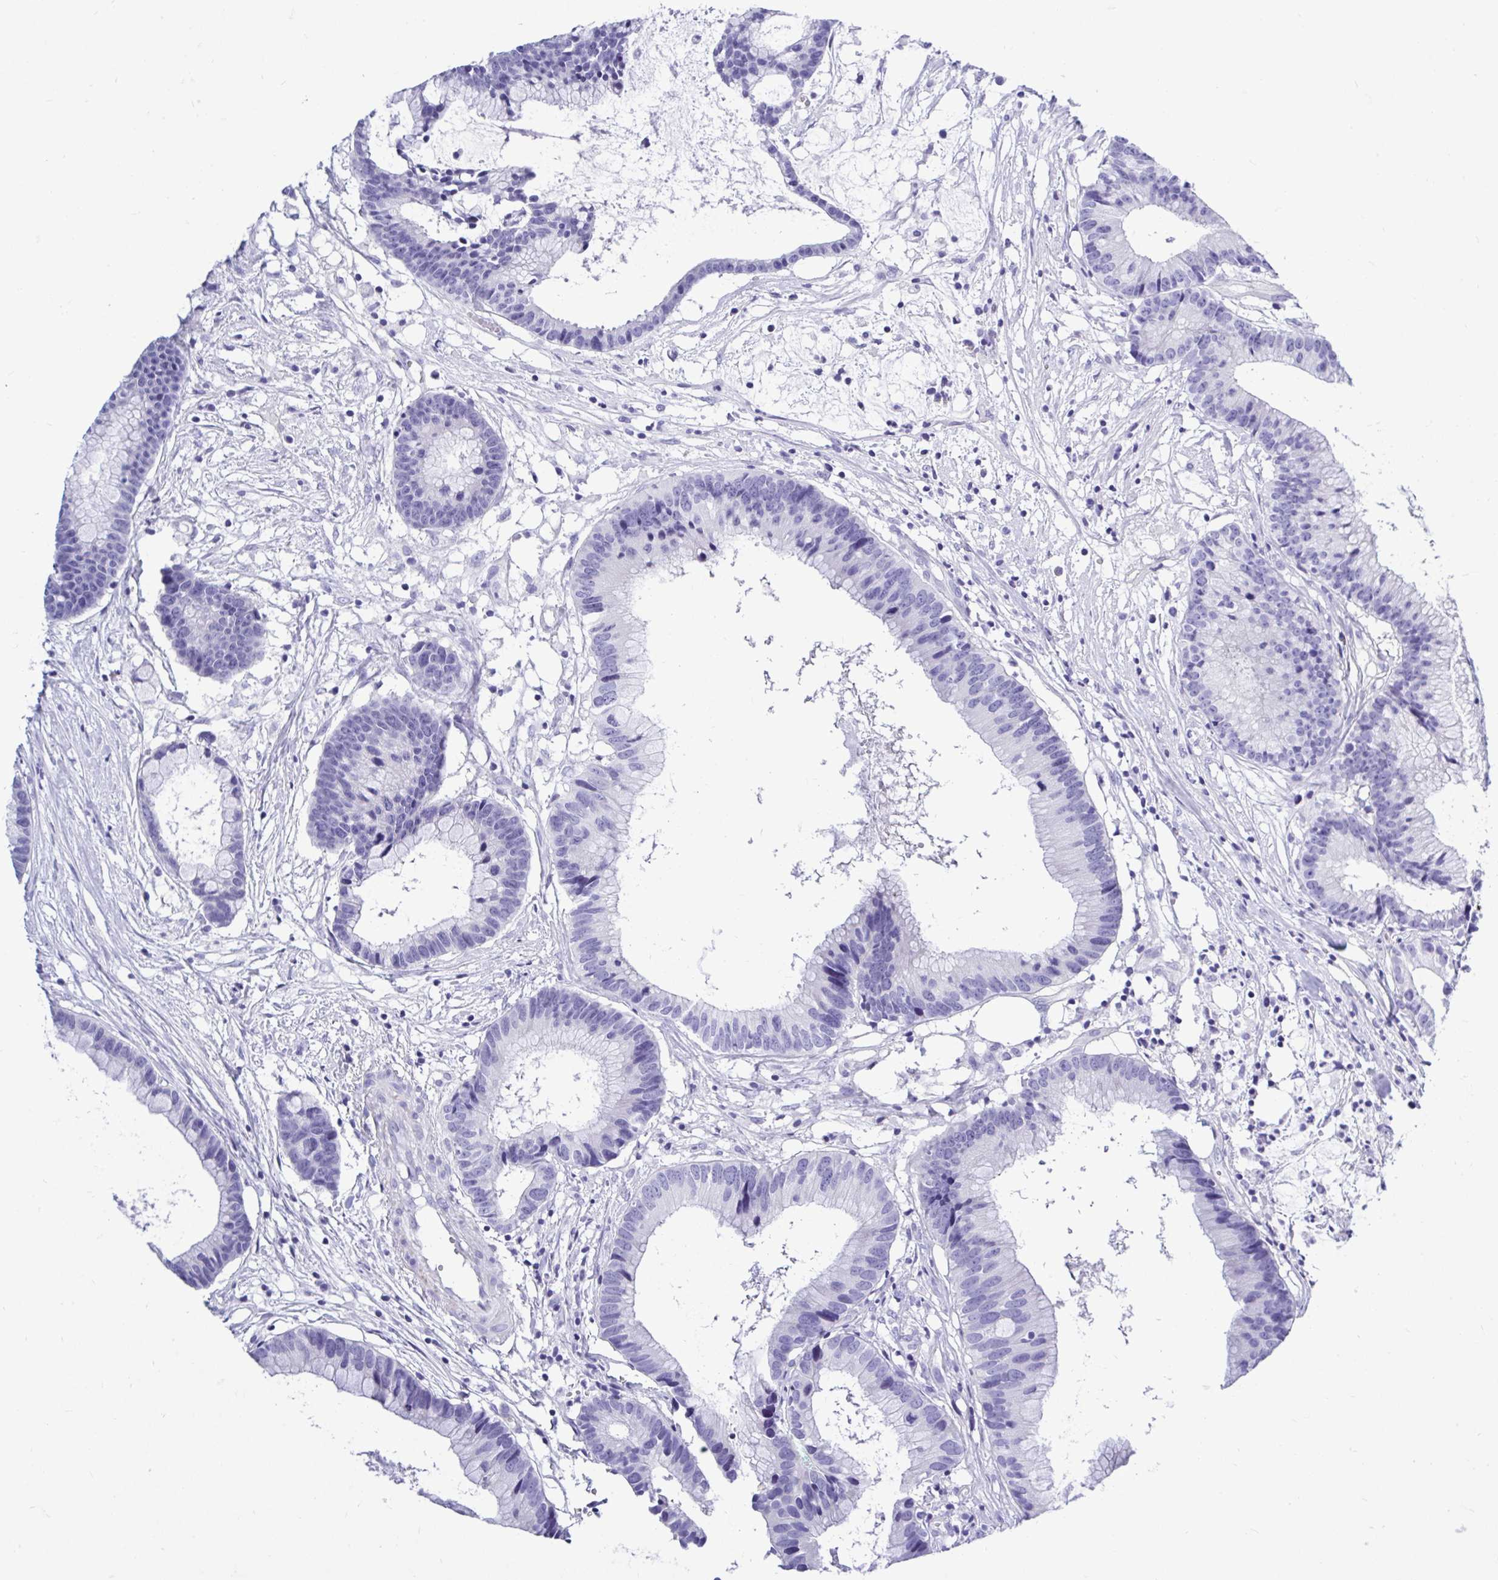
{"staining": {"intensity": "negative", "quantity": "none", "location": "none"}, "tissue": "colorectal cancer", "cell_type": "Tumor cells", "image_type": "cancer", "snomed": [{"axis": "morphology", "description": "Adenocarcinoma, NOS"}, {"axis": "topography", "description": "Colon"}], "caption": "DAB immunohistochemical staining of colorectal adenocarcinoma reveals no significant expression in tumor cells.", "gene": "ABCG2", "patient": {"sex": "female", "age": 78}}